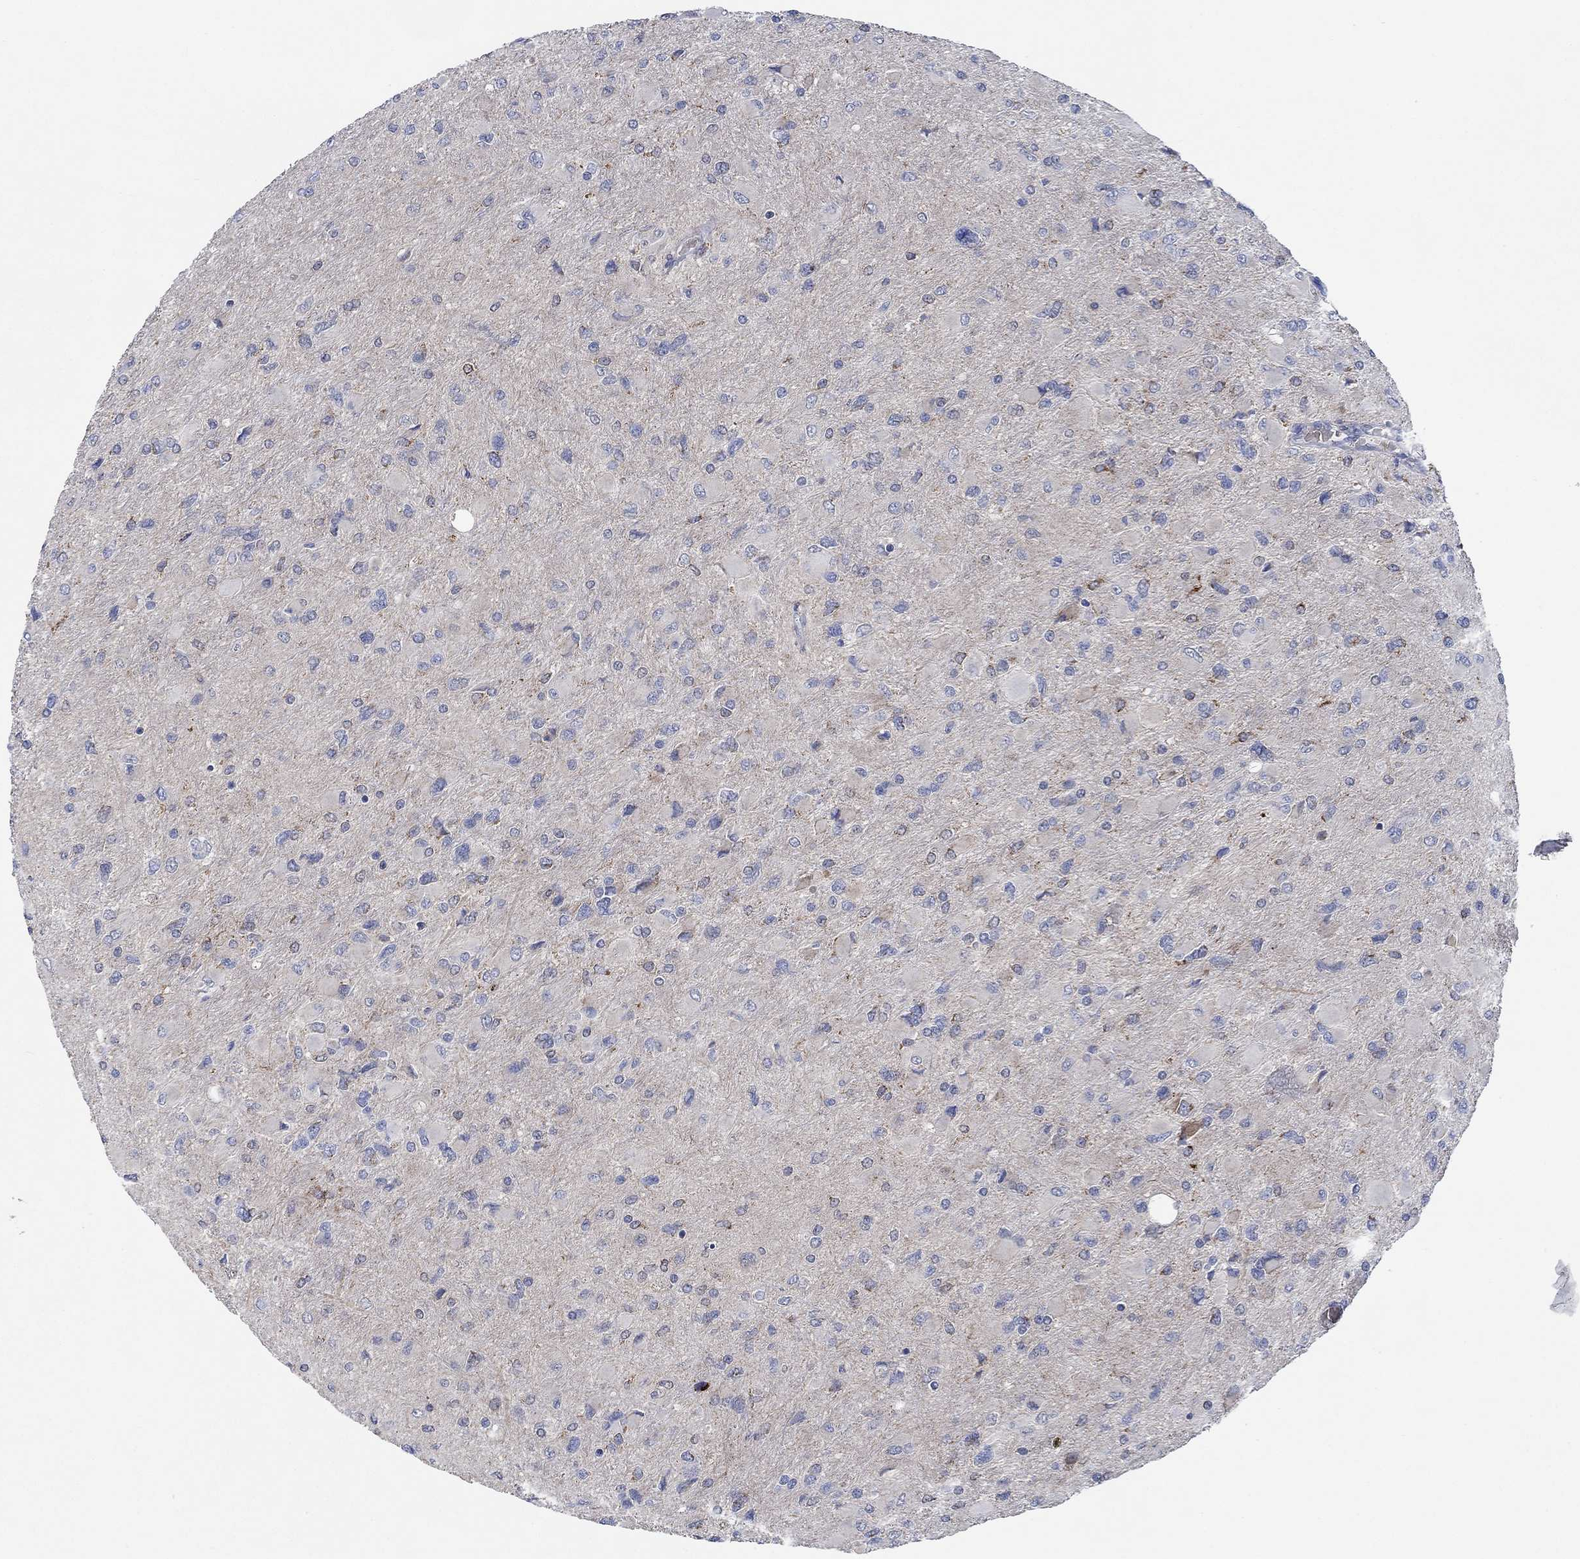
{"staining": {"intensity": "negative", "quantity": "none", "location": "none"}, "tissue": "glioma", "cell_type": "Tumor cells", "image_type": "cancer", "snomed": [{"axis": "morphology", "description": "Glioma, malignant, High grade"}, {"axis": "topography", "description": "Cerebral cortex"}], "caption": "Immunohistochemistry (IHC) of malignant glioma (high-grade) reveals no expression in tumor cells.", "gene": "MPP1", "patient": {"sex": "female", "age": 36}}